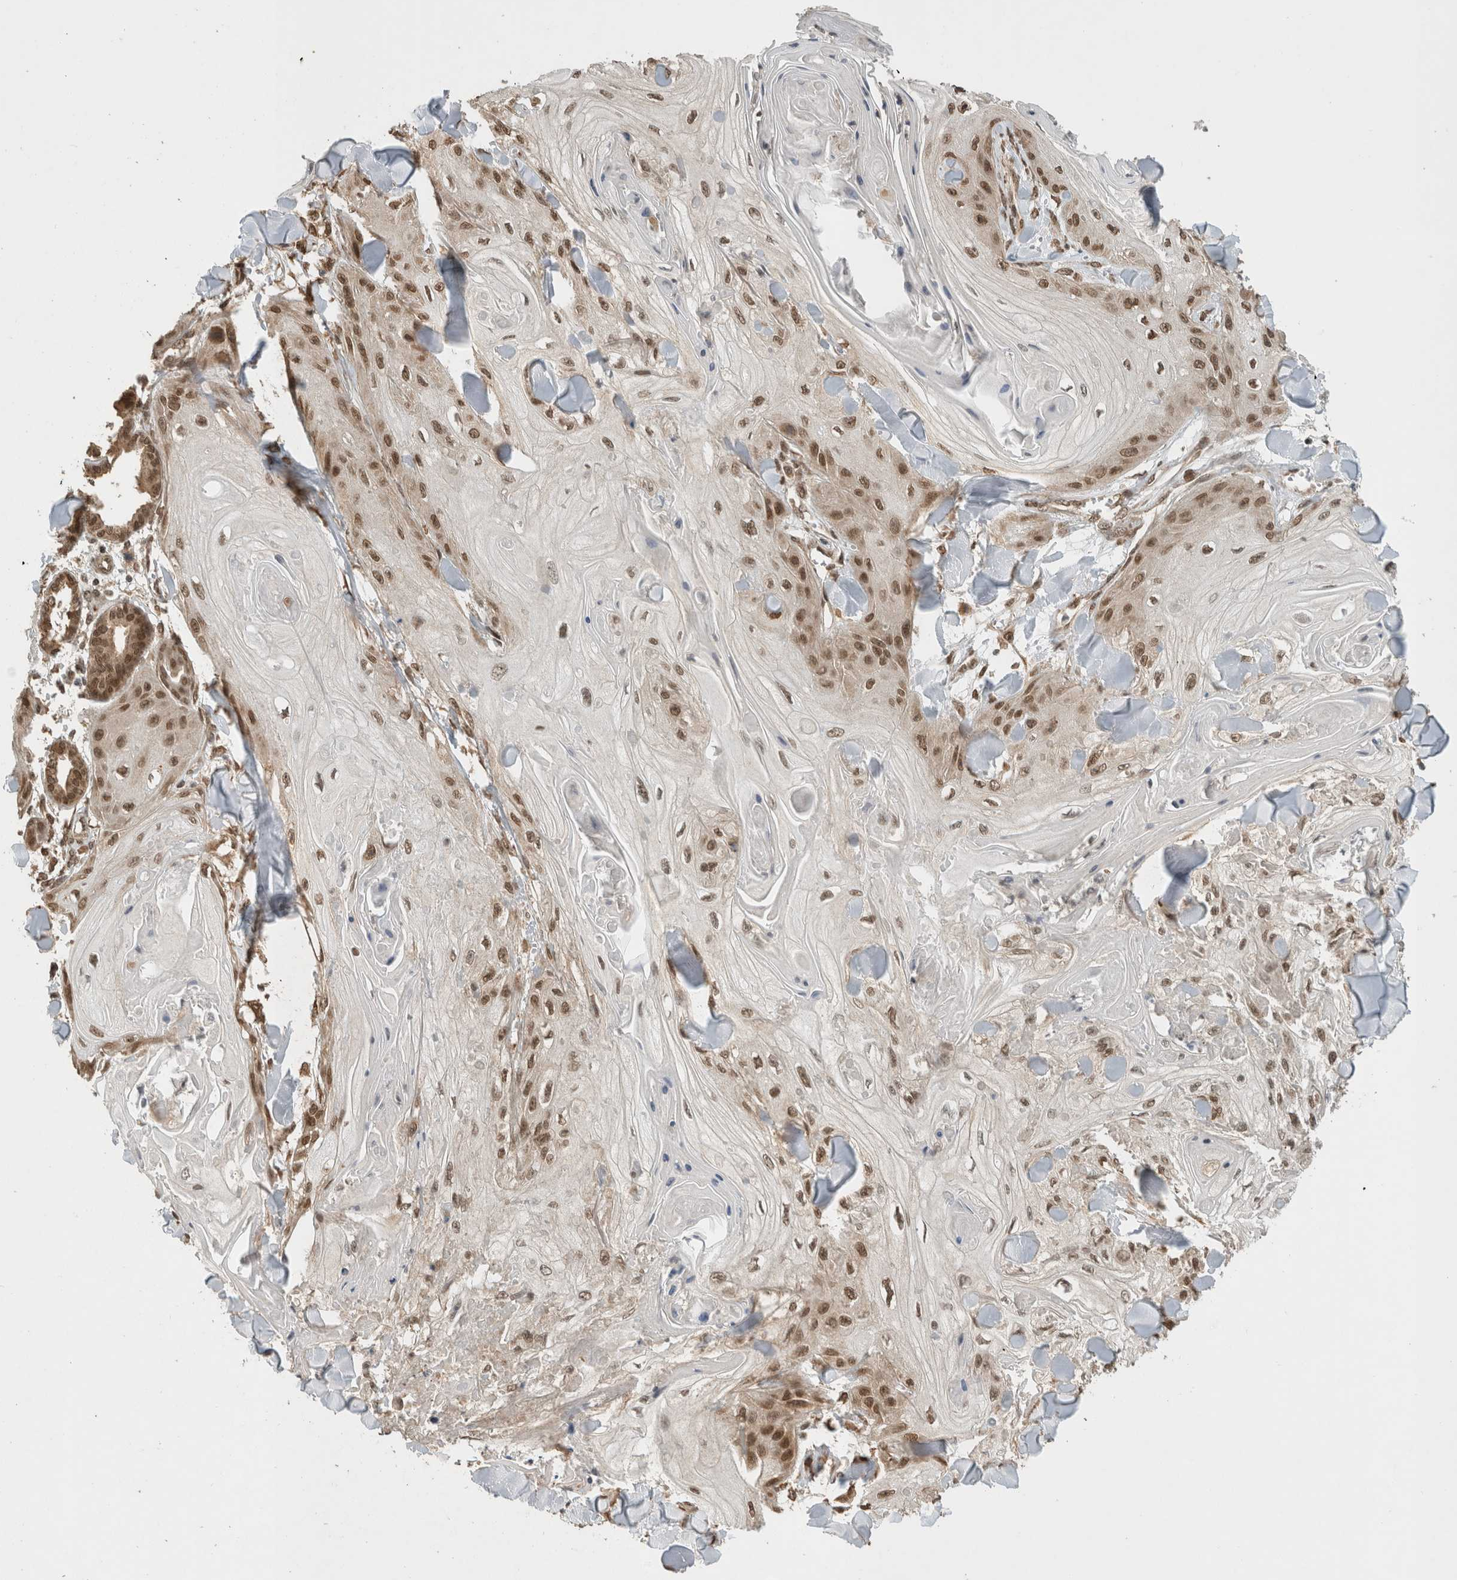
{"staining": {"intensity": "moderate", "quantity": ">75%", "location": "nuclear"}, "tissue": "skin cancer", "cell_type": "Tumor cells", "image_type": "cancer", "snomed": [{"axis": "morphology", "description": "Squamous cell carcinoma, NOS"}, {"axis": "topography", "description": "Skin"}], "caption": "Immunohistochemical staining of skin squamous cell carcinoma exhibits medium levels of moderate nuclear protein staining in approximately >75% of tumor cells.", "gene": "C1orf21", "patient": {"sex": "male", "age": 74}}